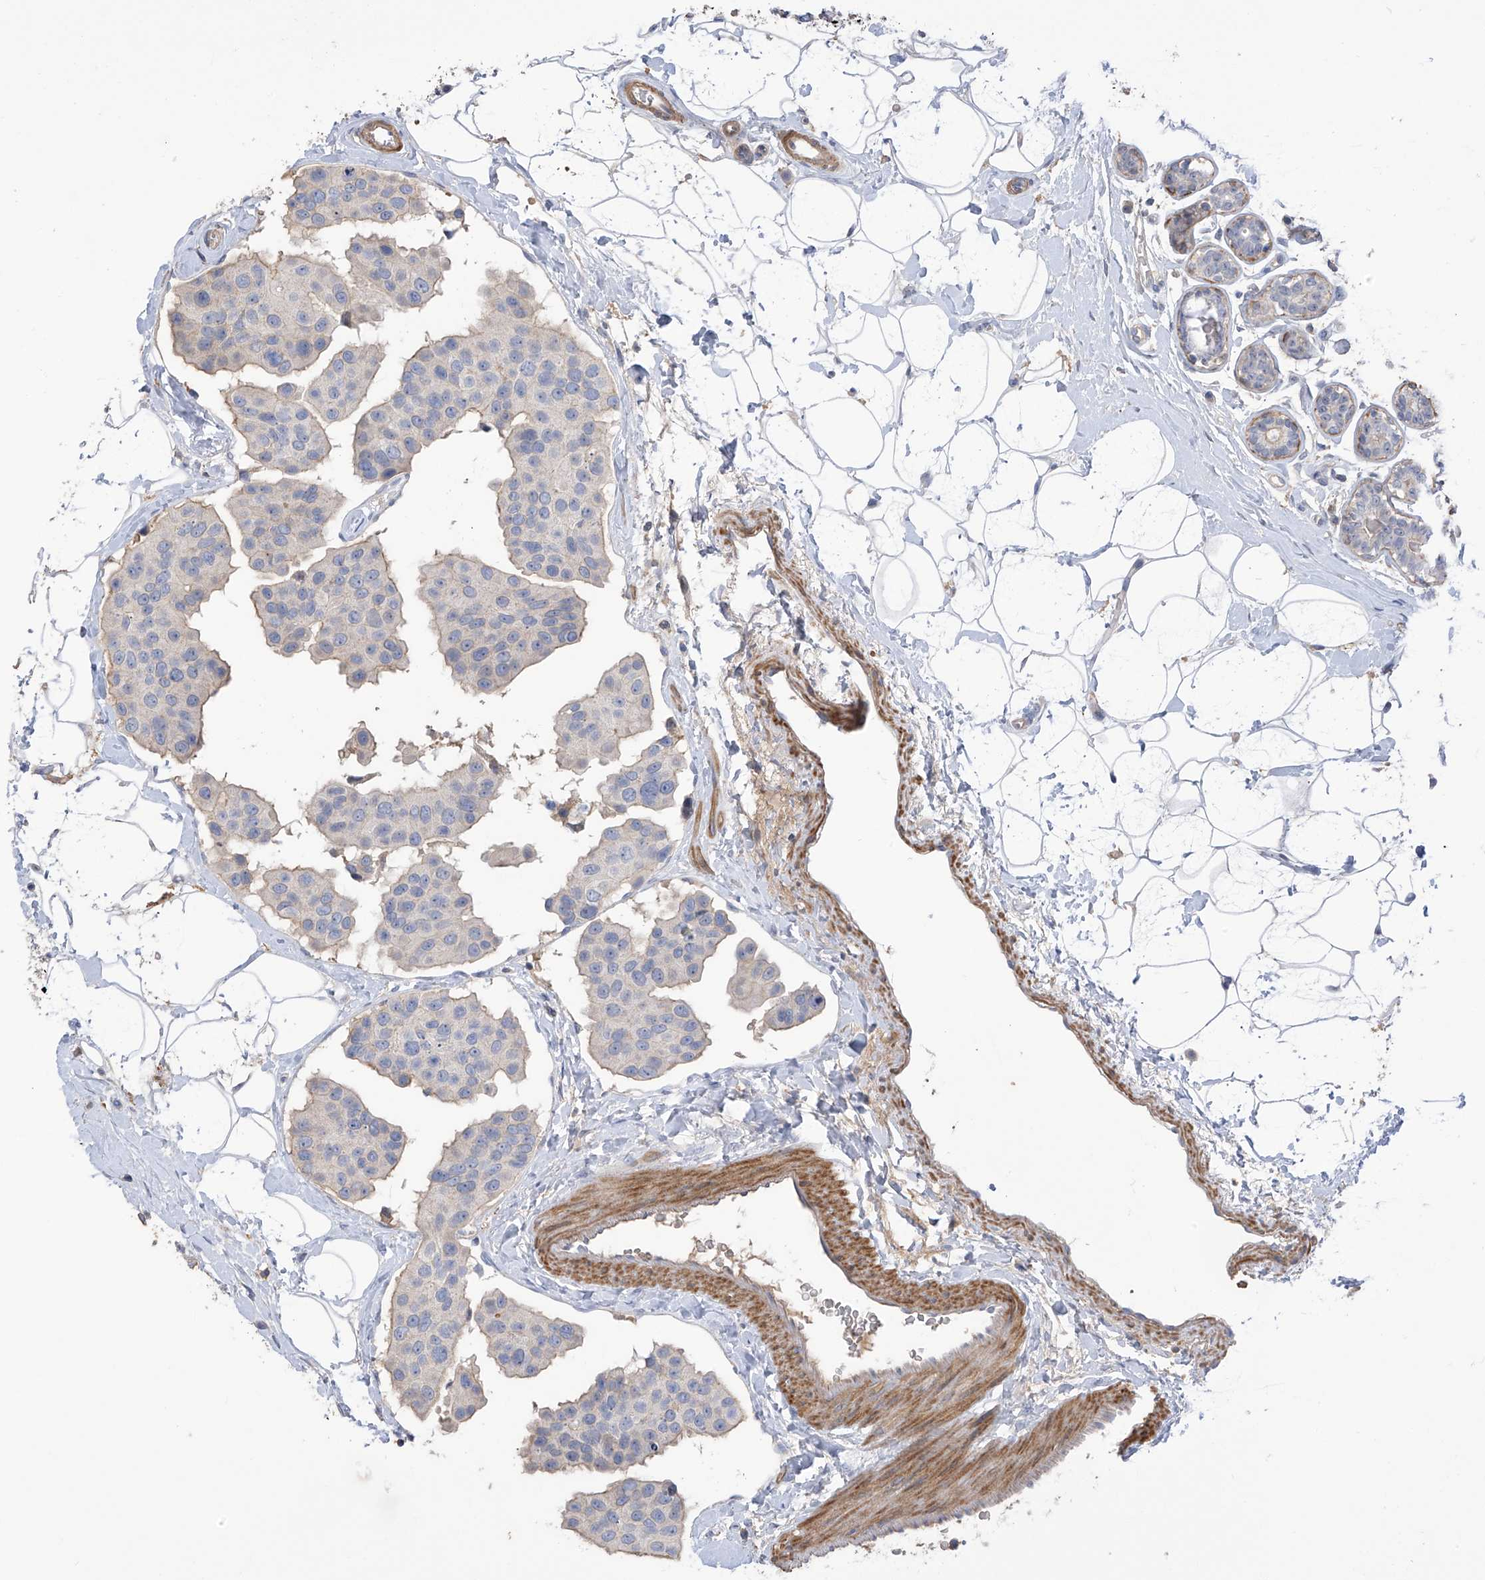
{"staining": {"intensity": "negative", "quantity": "none", "location": "none"}, "tissue": "breast cancer", "cell_type": "Tumor cells", "image_type": "cancer", "snomed": [{"axis": "morphology", "description": "Normal tissue, NOS"}, {"axis": "morphology", "description": "Duct carcinoma"}, {"axis": "topography", "description": "Breast"}], "caption": "A histopathology image of human breast cancer is negative for staining in tumor cells.", "gene": "SLFN14", "patient": {"sex": "female", "age": 39}}